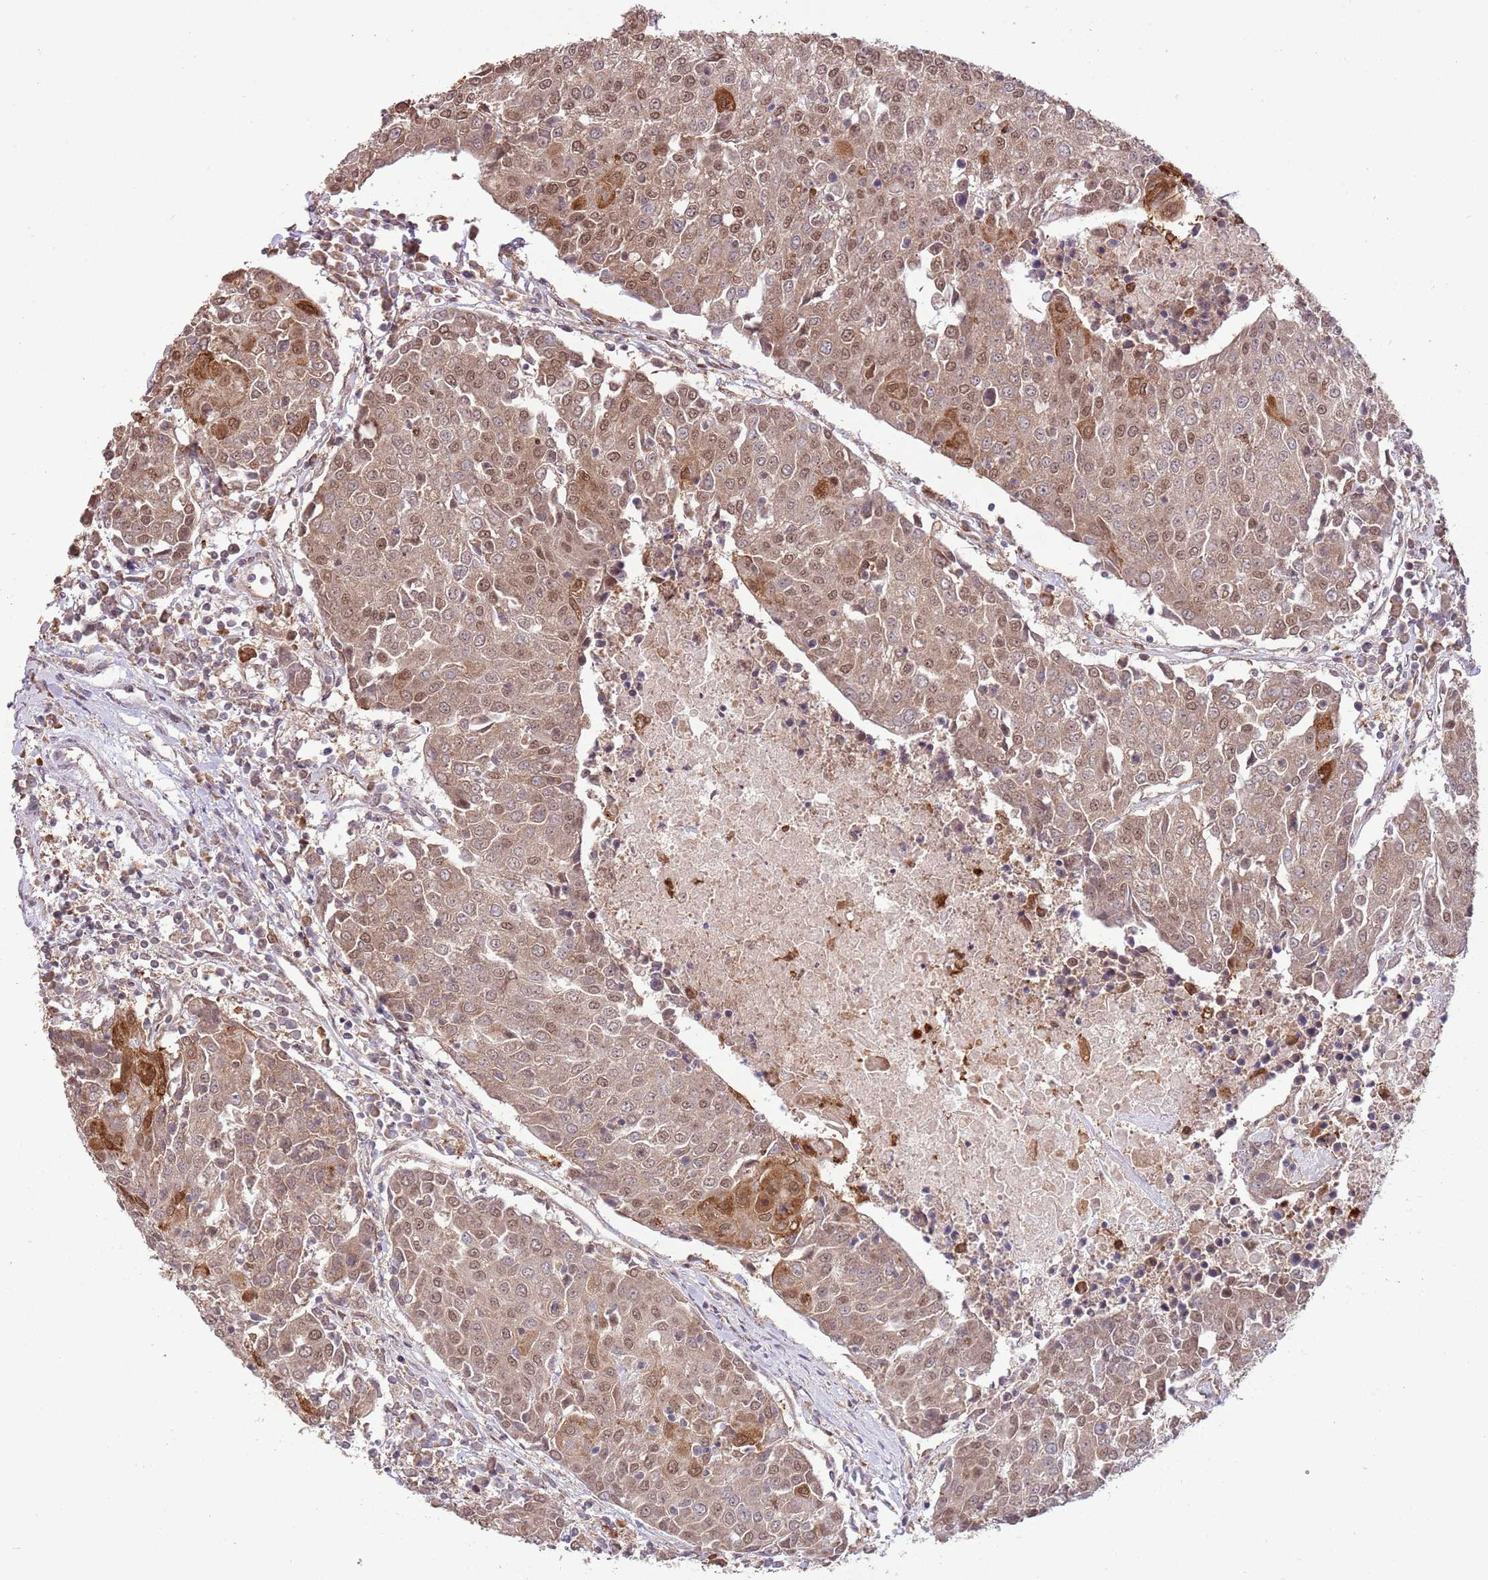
{"staining": {"intensity": "moderate", "quantity": ">75%", "location": "cytoplasmic/membranous,nuclear"}, "tissue": "urothelial cancer", "cell_type": "Tumor cells", "image_type": "cancer", "snomed": [{"axis": "morphology", "description": "Urothelial carcinoma, High grade"}, {"axis": "topography", "description": "Urinary bladder"}], "caption": "The immunohistochemical stain highlights moderate cytoplasmic/membranous and nuclear staining in tumor cells of urothelial cancer tissue.", "gene": "AMIGO1", "patient": {"sex": "female", "age": 85}}